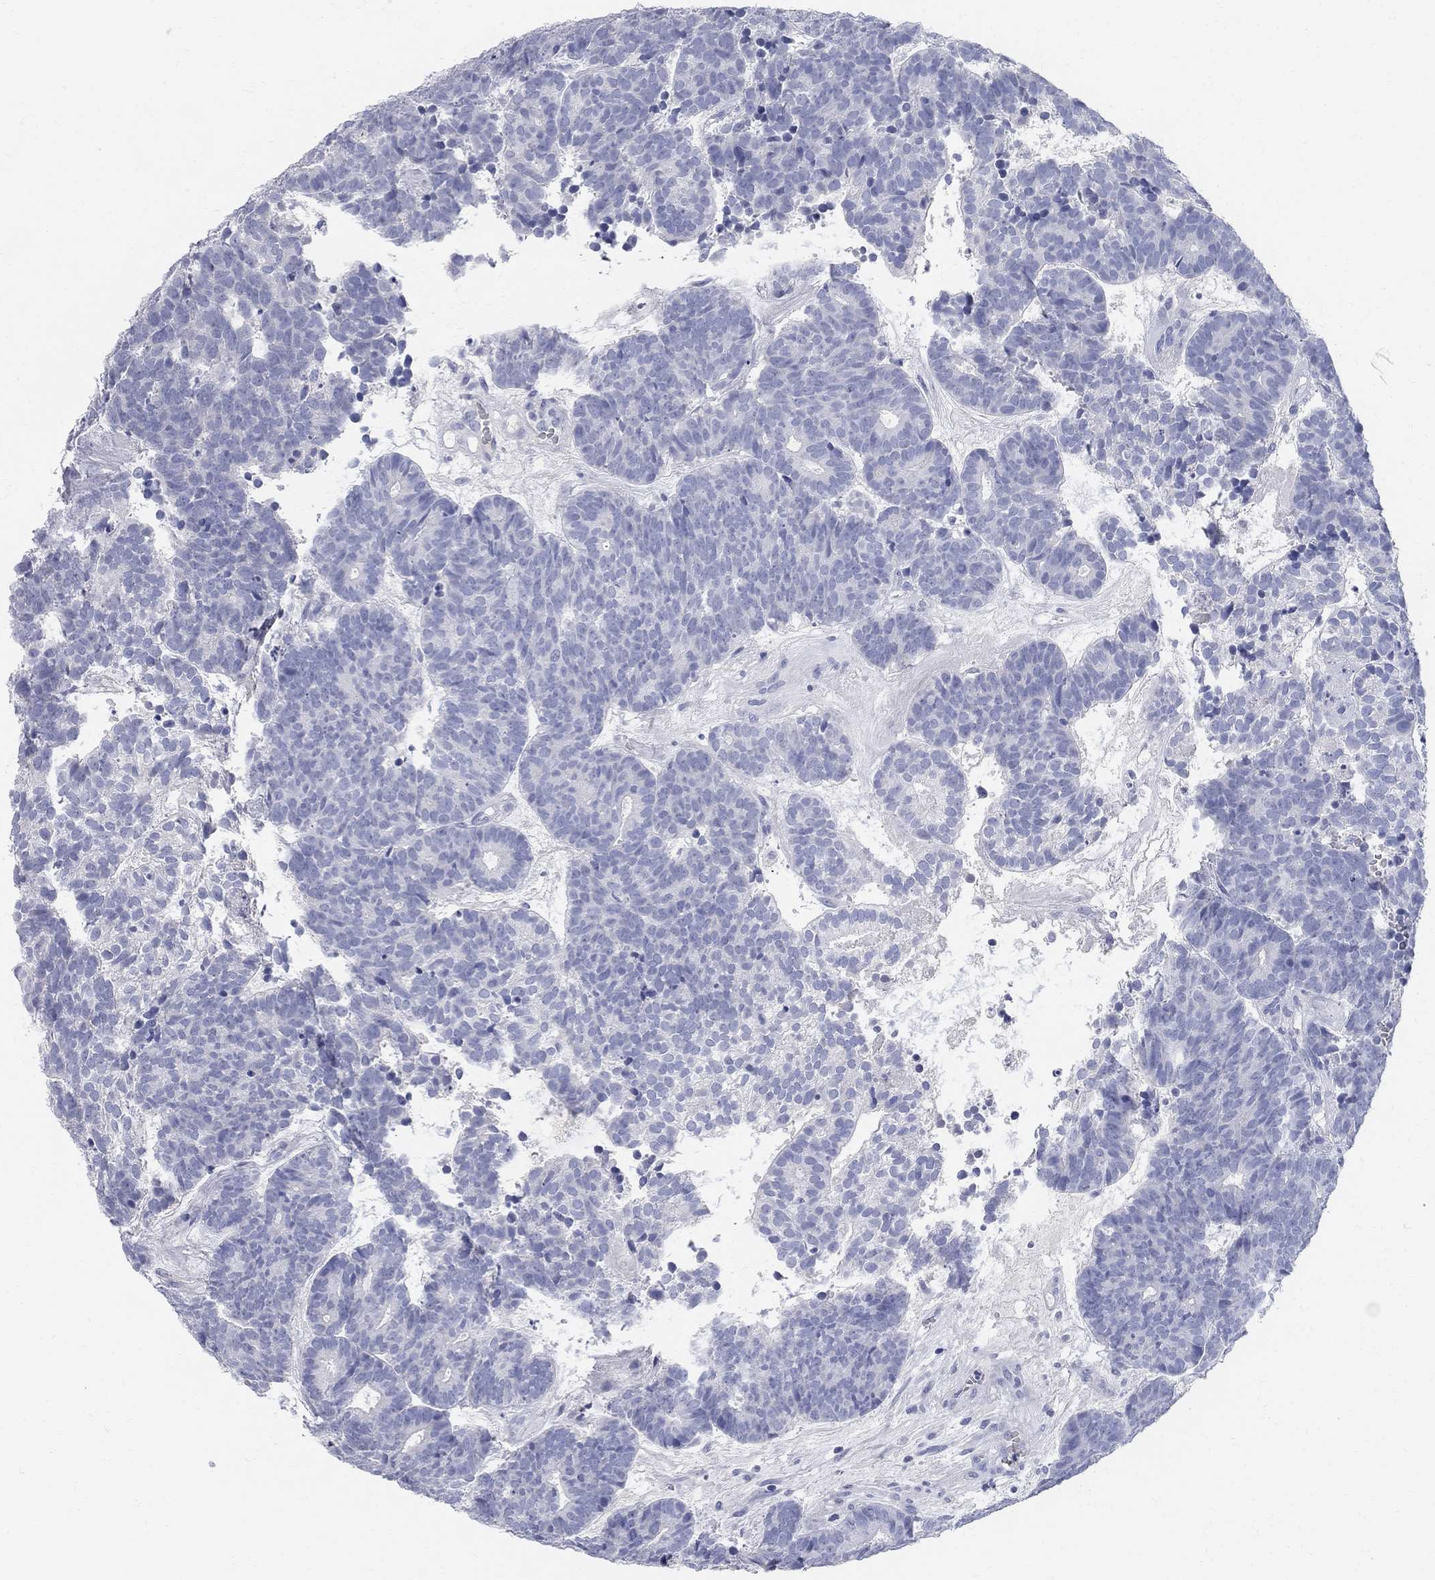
{"staining": {"intensity": "negative", "quantity": "none", "location": "none"}, "tissue": "head and neck cancer", "cell_type": "Tumor cells", "image_type": "cancer", "snomed": [{"axis": "morphology", "description": "Adenocarcinoma, NOS"}, {"axis": "topography", "description": "Head-Neck"}], "caption": "Histopathology image shows no protein staining in tumor cells of head and neck cancer tissue.", "gene": "AOX1", "patient": {"sex": "female", "age": 81}}